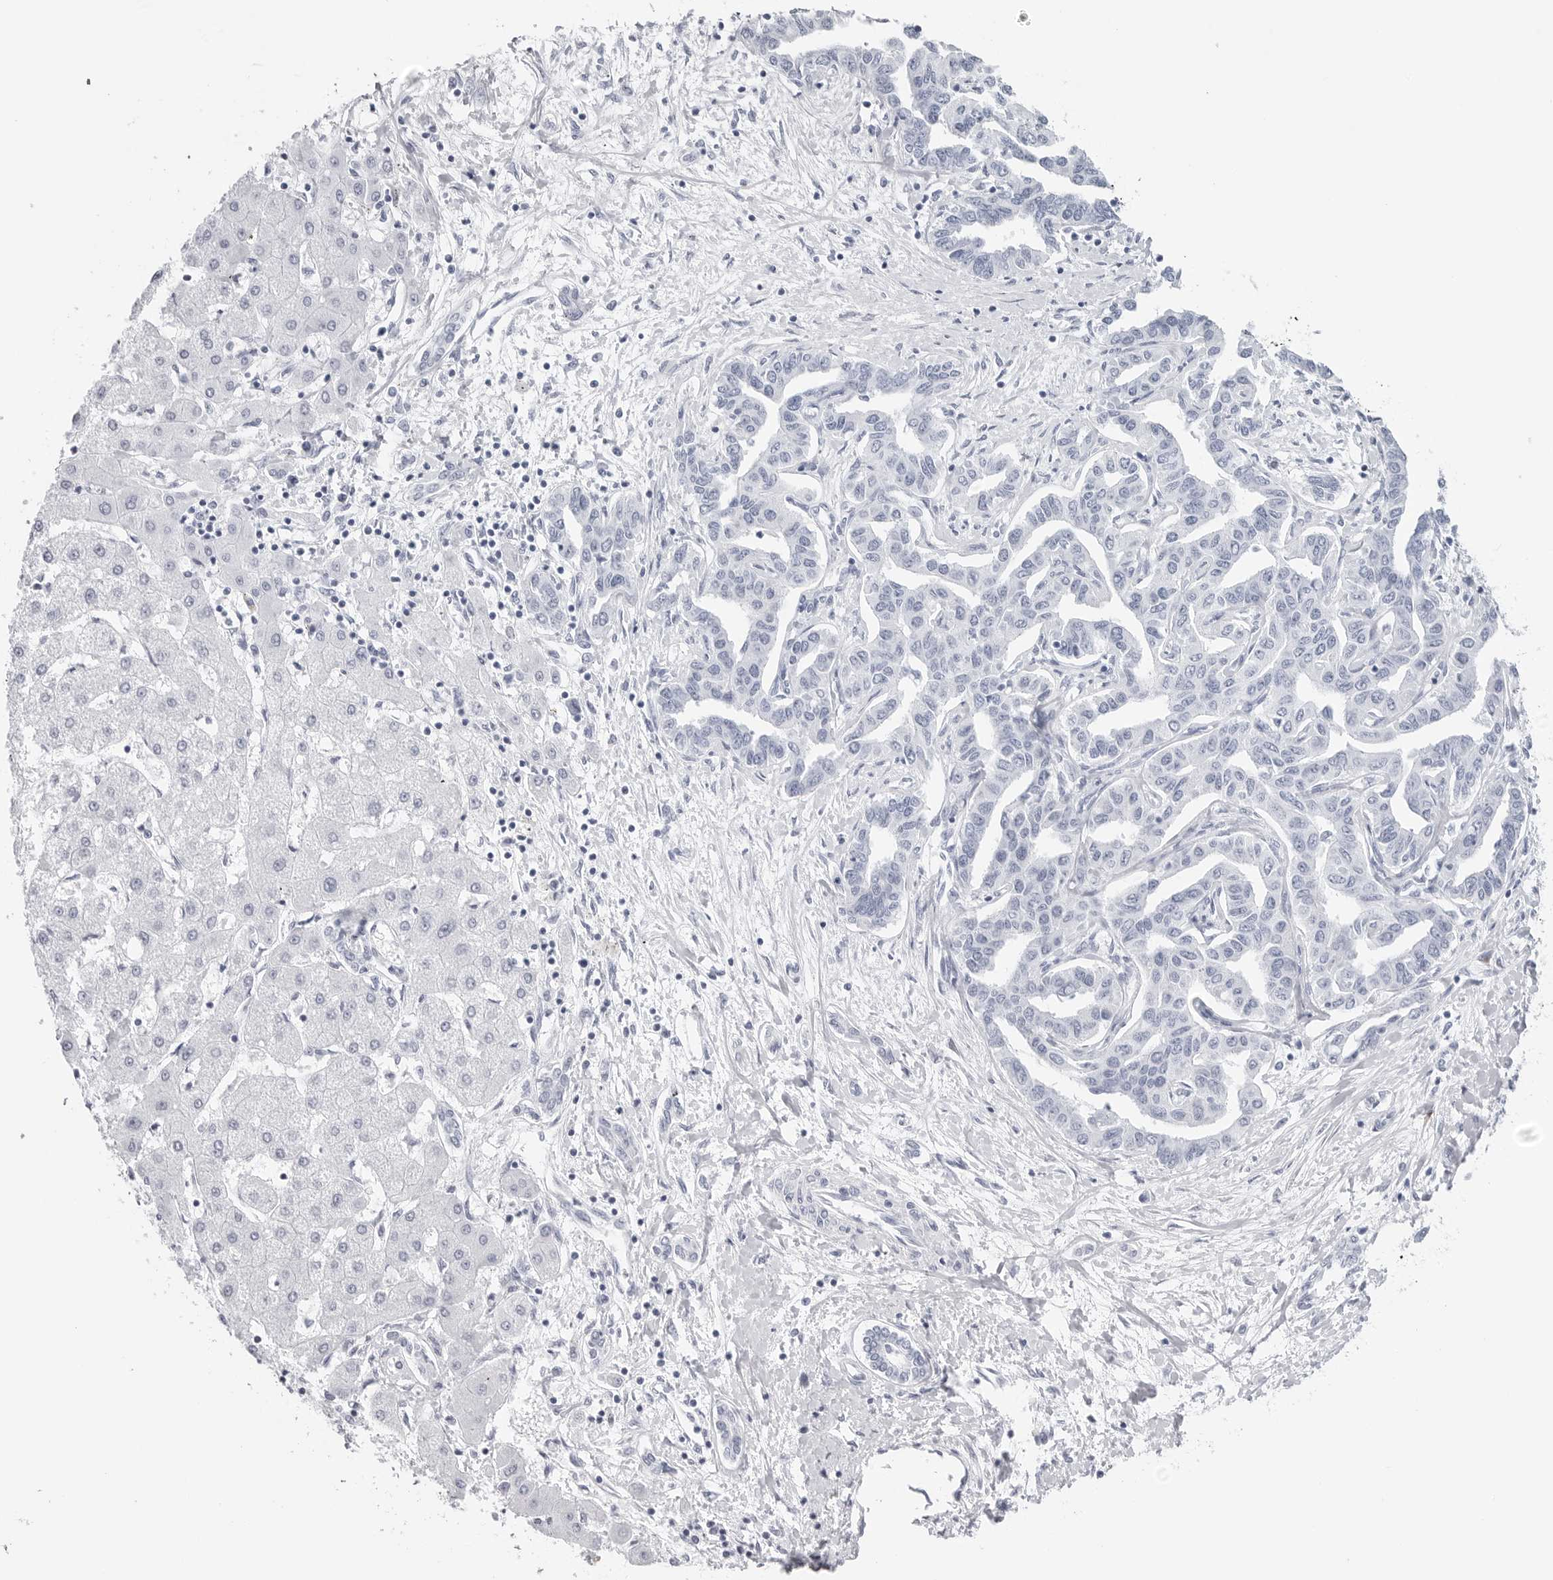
{"staining": {"intensity": "negative", "quantity": "none", "location": "none"}, "tissue": "liver cancer", "cell_type": "Tumor cells", "image_type": "cancer", "snomed": [{"axis": "morphology", "description": "Cholangiocarcinoma"}, {"axis": "topography", "description": "Liver"}], "caption": "DAB (3,3'-diaminobenzidine) immunohistochemical staining of liver cholangiocarcinoma reveals no significant expression in tumor cells. (Brightfield microscopy of DAB IHC at high magnification).", "gene": "CST2", "patient": {"sex": "male", "age": 59}}